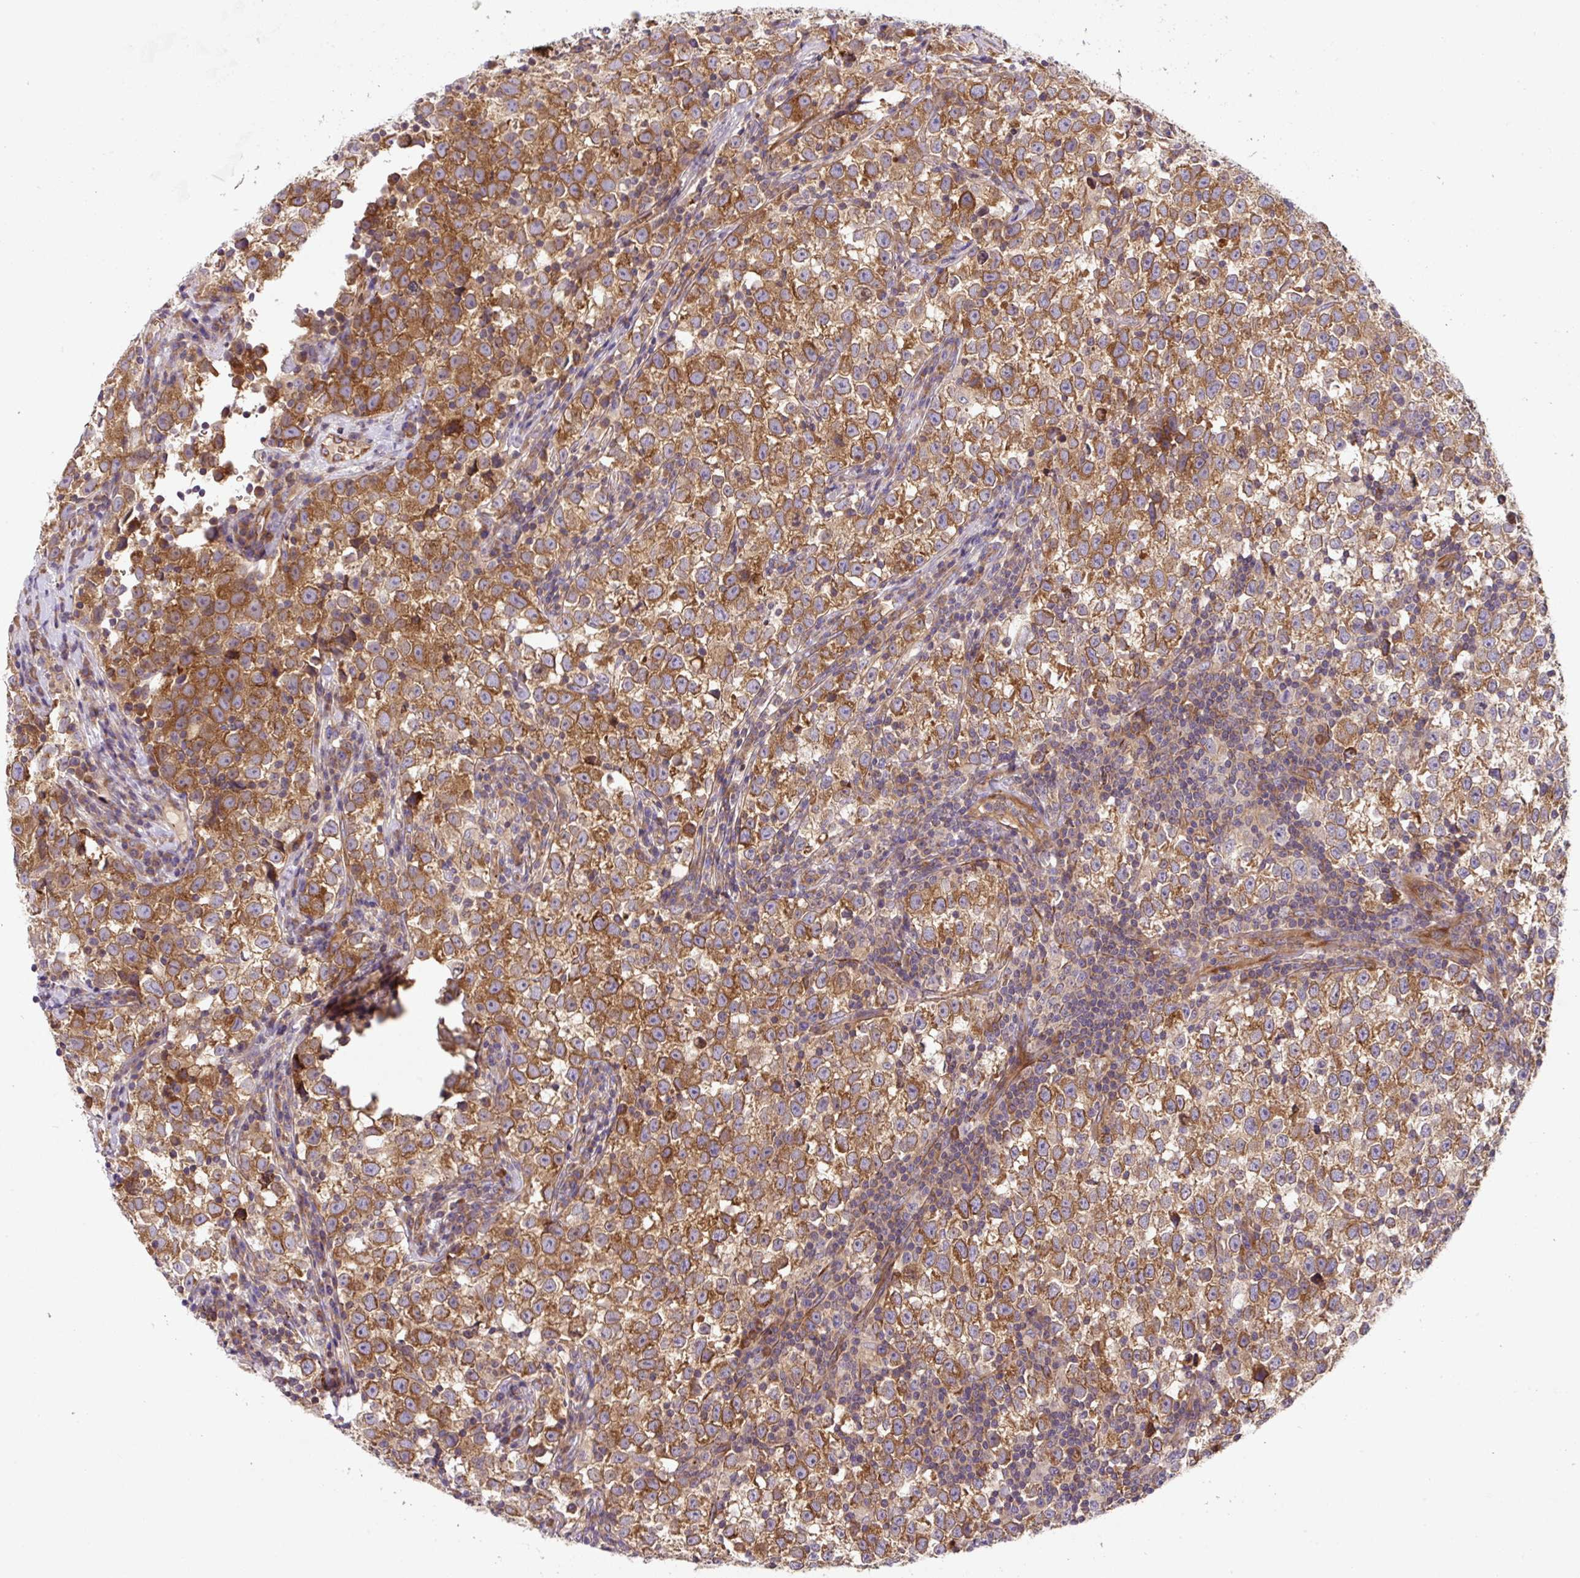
{"staining": {"intensity": "moderate", "quantity": ">75%", "location": "cytoplasmic/membranous"}, "tissue": "testis cancer", "cell_type": "Tumor cells", "image_type": "cancer", "snomed": [{"axis": "morphology", "description": "Normal tissue, NOS"}, {"axis": "morphology", "description": "Seminoma, NOS"}, {"axis": "topography", "description": "Testis"}], "caption": "An image showing moderate cytoplasmic/membranous expression in about >75% of tumor cells in testis seminoma, as visualized by brown immunohistochemical staining.", "gene": "APOBEC3D", "patient": {"sex": "male", "age": 43}}